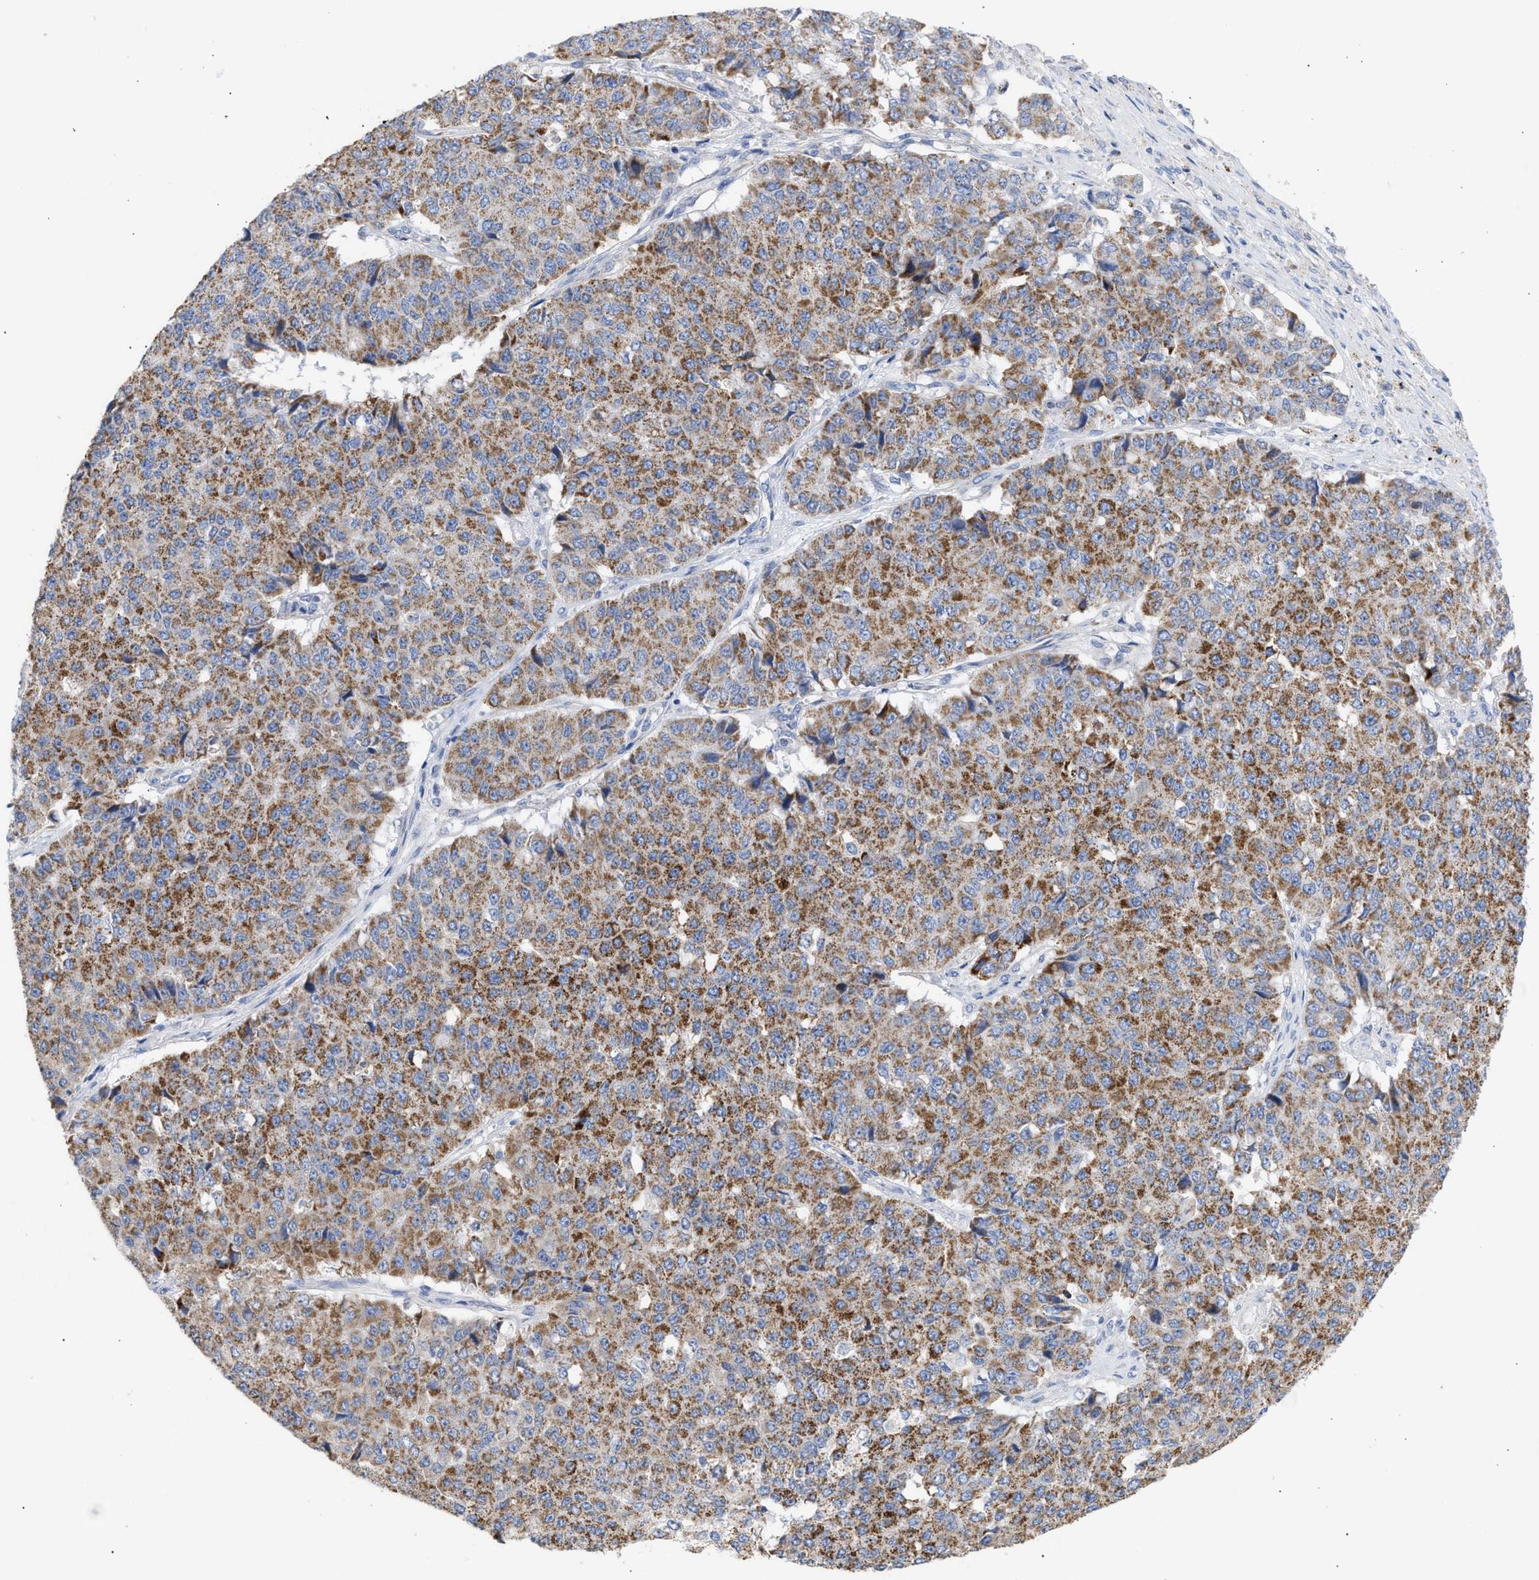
{"staining": {"intensity": "moderate", "quantity": ">75%", "location": "cytoplasmic/membranous"}, "tissue": "pancreatic cancer", "cell_type": "Tumor cells", "image_type": "cancer", "snomed": [{"axis": "morphology", "description": "Adenocarcinoma, NOS"}, {"axis": "topography", "description": "Pancreas"}], "caption": "Moderate cytoplasmic/membranous positivity for a protein is appreciated in about >75% of tumor cells of pancreatic cancer using immunohistochemistry (IHC).", "gene": "ACOT13", "patient": {"sex": "male", "age": 50}}